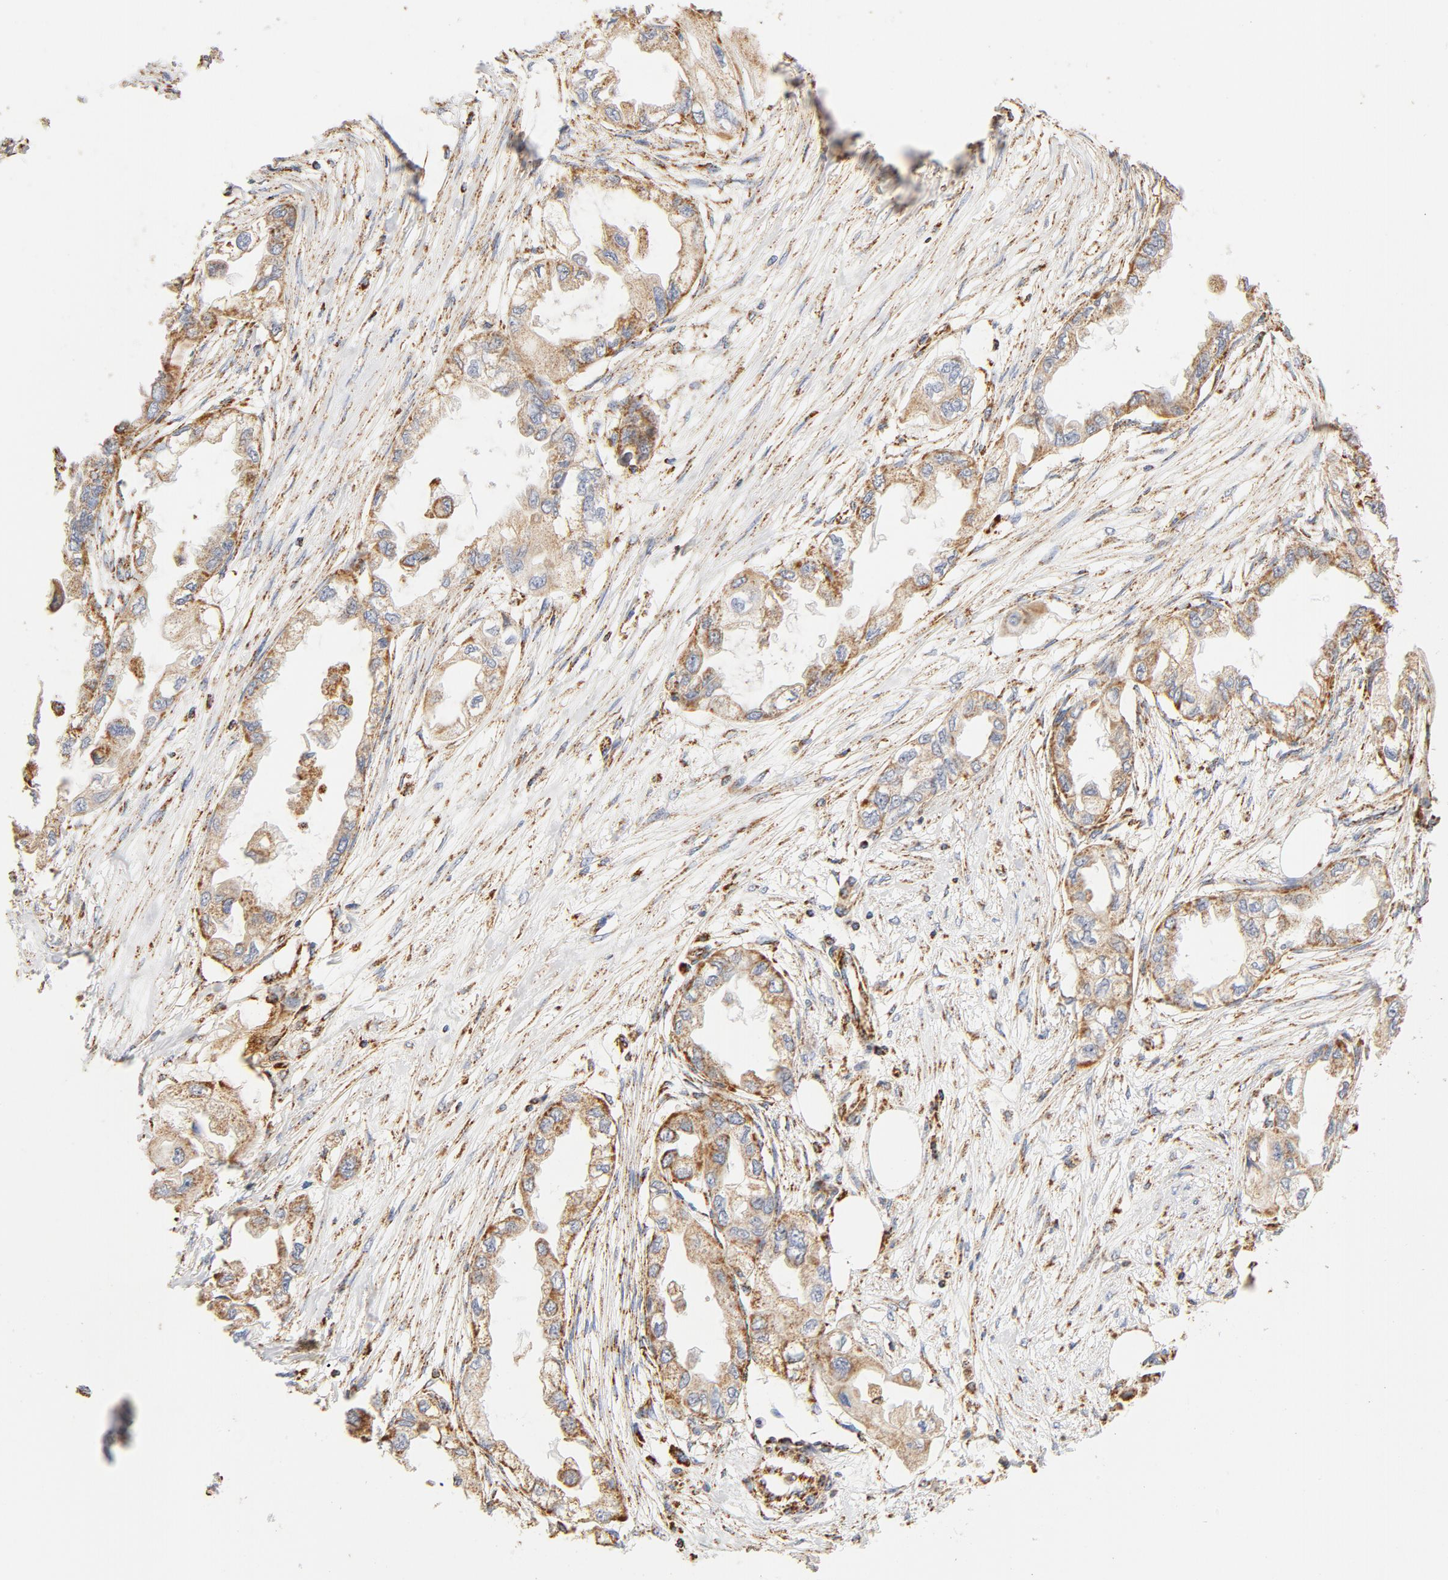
{"staining": {"intensity": "moderate", "quantity": ">75%", "location": "cytoplasmic/membranous"}, "tissue": "endometrial cancer", "cell_type": "Tumor cells", "image_type": "cancer", "snomed": [{"axis": "morphology", "description": "Adenocarcinoma, NOS"}, {"axis": "topography", "description": "Endometrium"}], "caption": "The immunohistochemical stain highlights moderate cytoplasmic/membranous expression in tumor cells of endometrial adenocarcinoma tissue.", "gene": "COX4I1", "patient": {"sex": "female", "age": 67}}